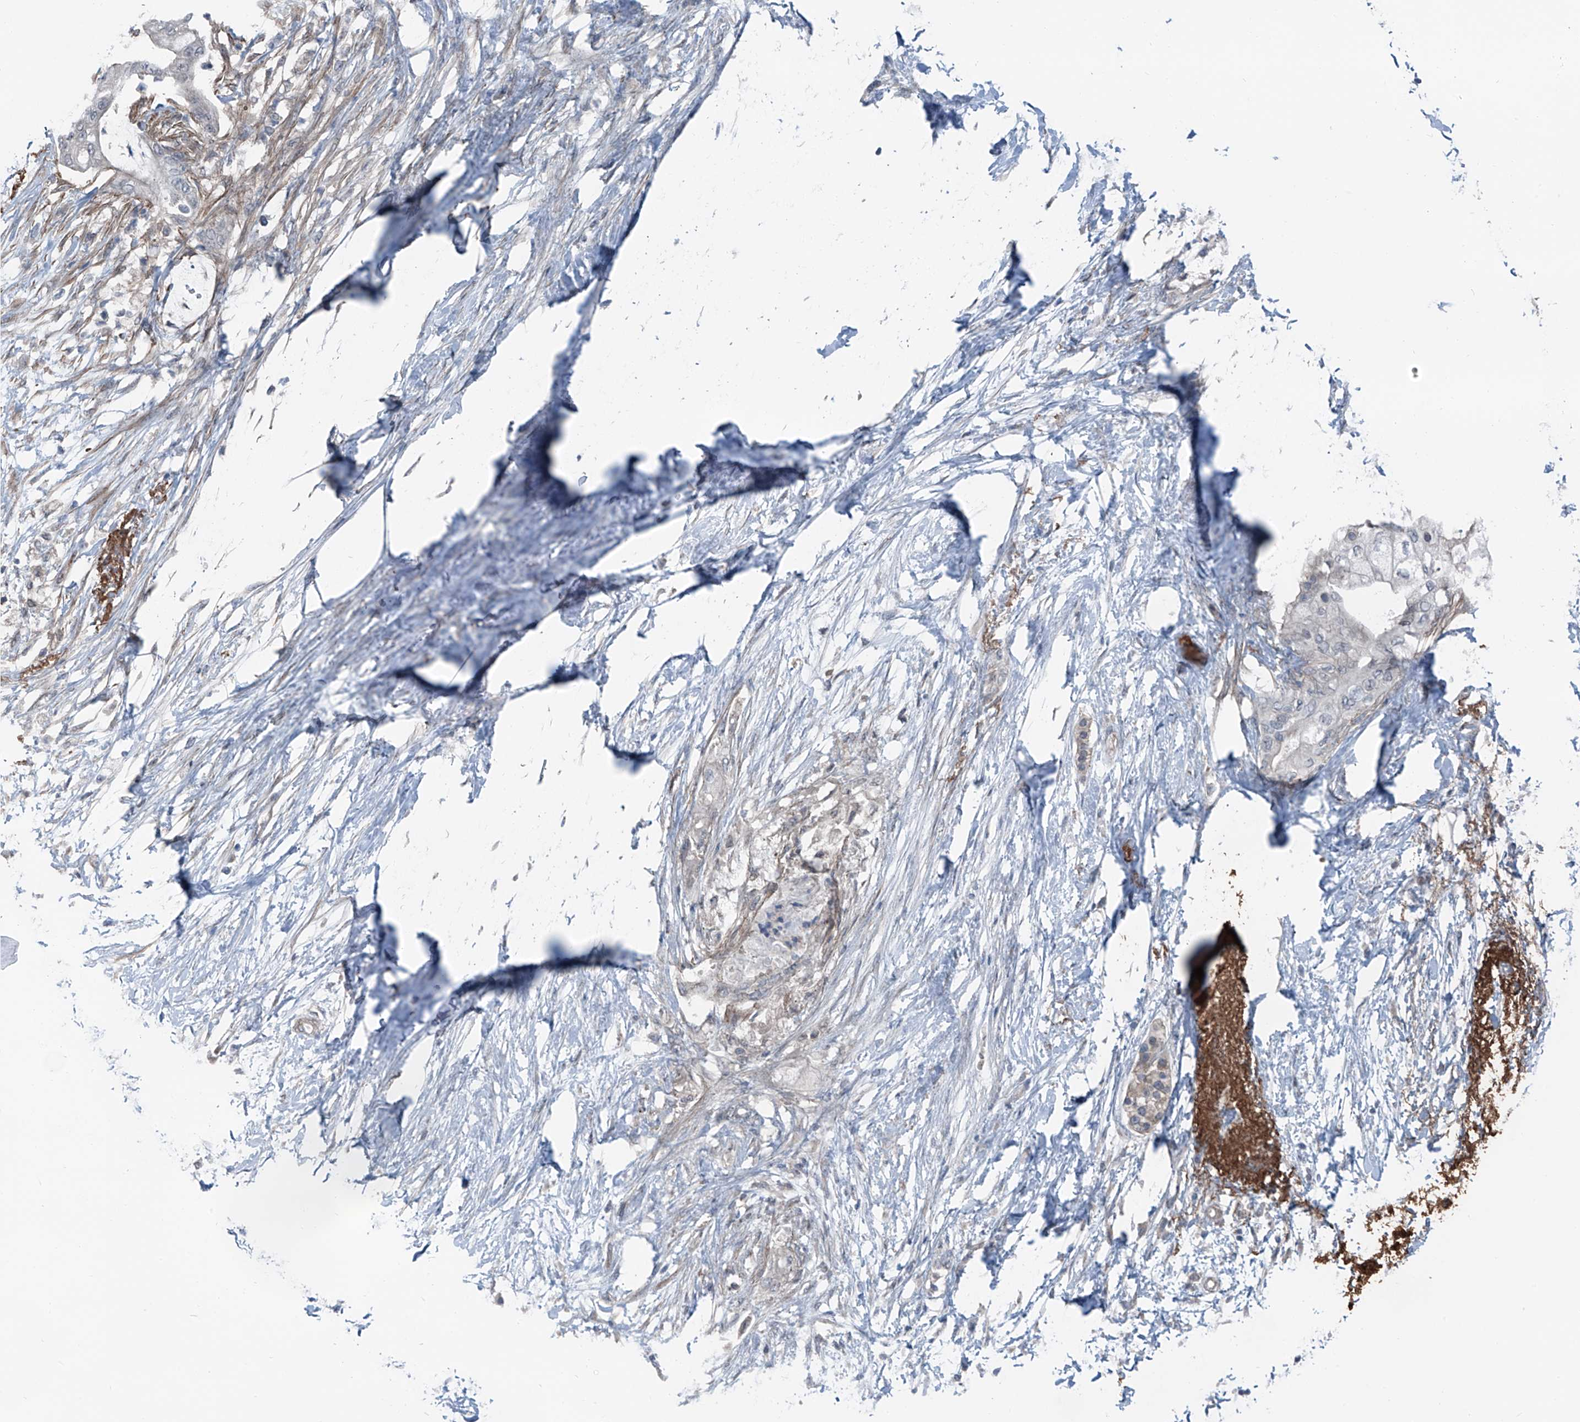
{"staining": {"intensity": "negative", "quantity": "none", "location": "none"}, "tissue": "pancreatic cancer", "cell_type": "Tumor cells", "image_type": "cancer", "snomed": [{"axis": "morphology", "description": "Normal tissue, NOS"}, {"axis": "morphology", "description": "Adenocarcinoma, NOS"}, {"axis": "topography", "description": "Pancreas"}, {"axis": "topography", "description": "Duodenum"}], "caption": "Immunohistochemistry photomicrograph of neoplastic tissue: pancreatic adenocarcinoma stained with DAB displays no significant protein staining in tumor cells.", "gene": "HSPB11", "patient": {"sex": "female", "age": 60}}